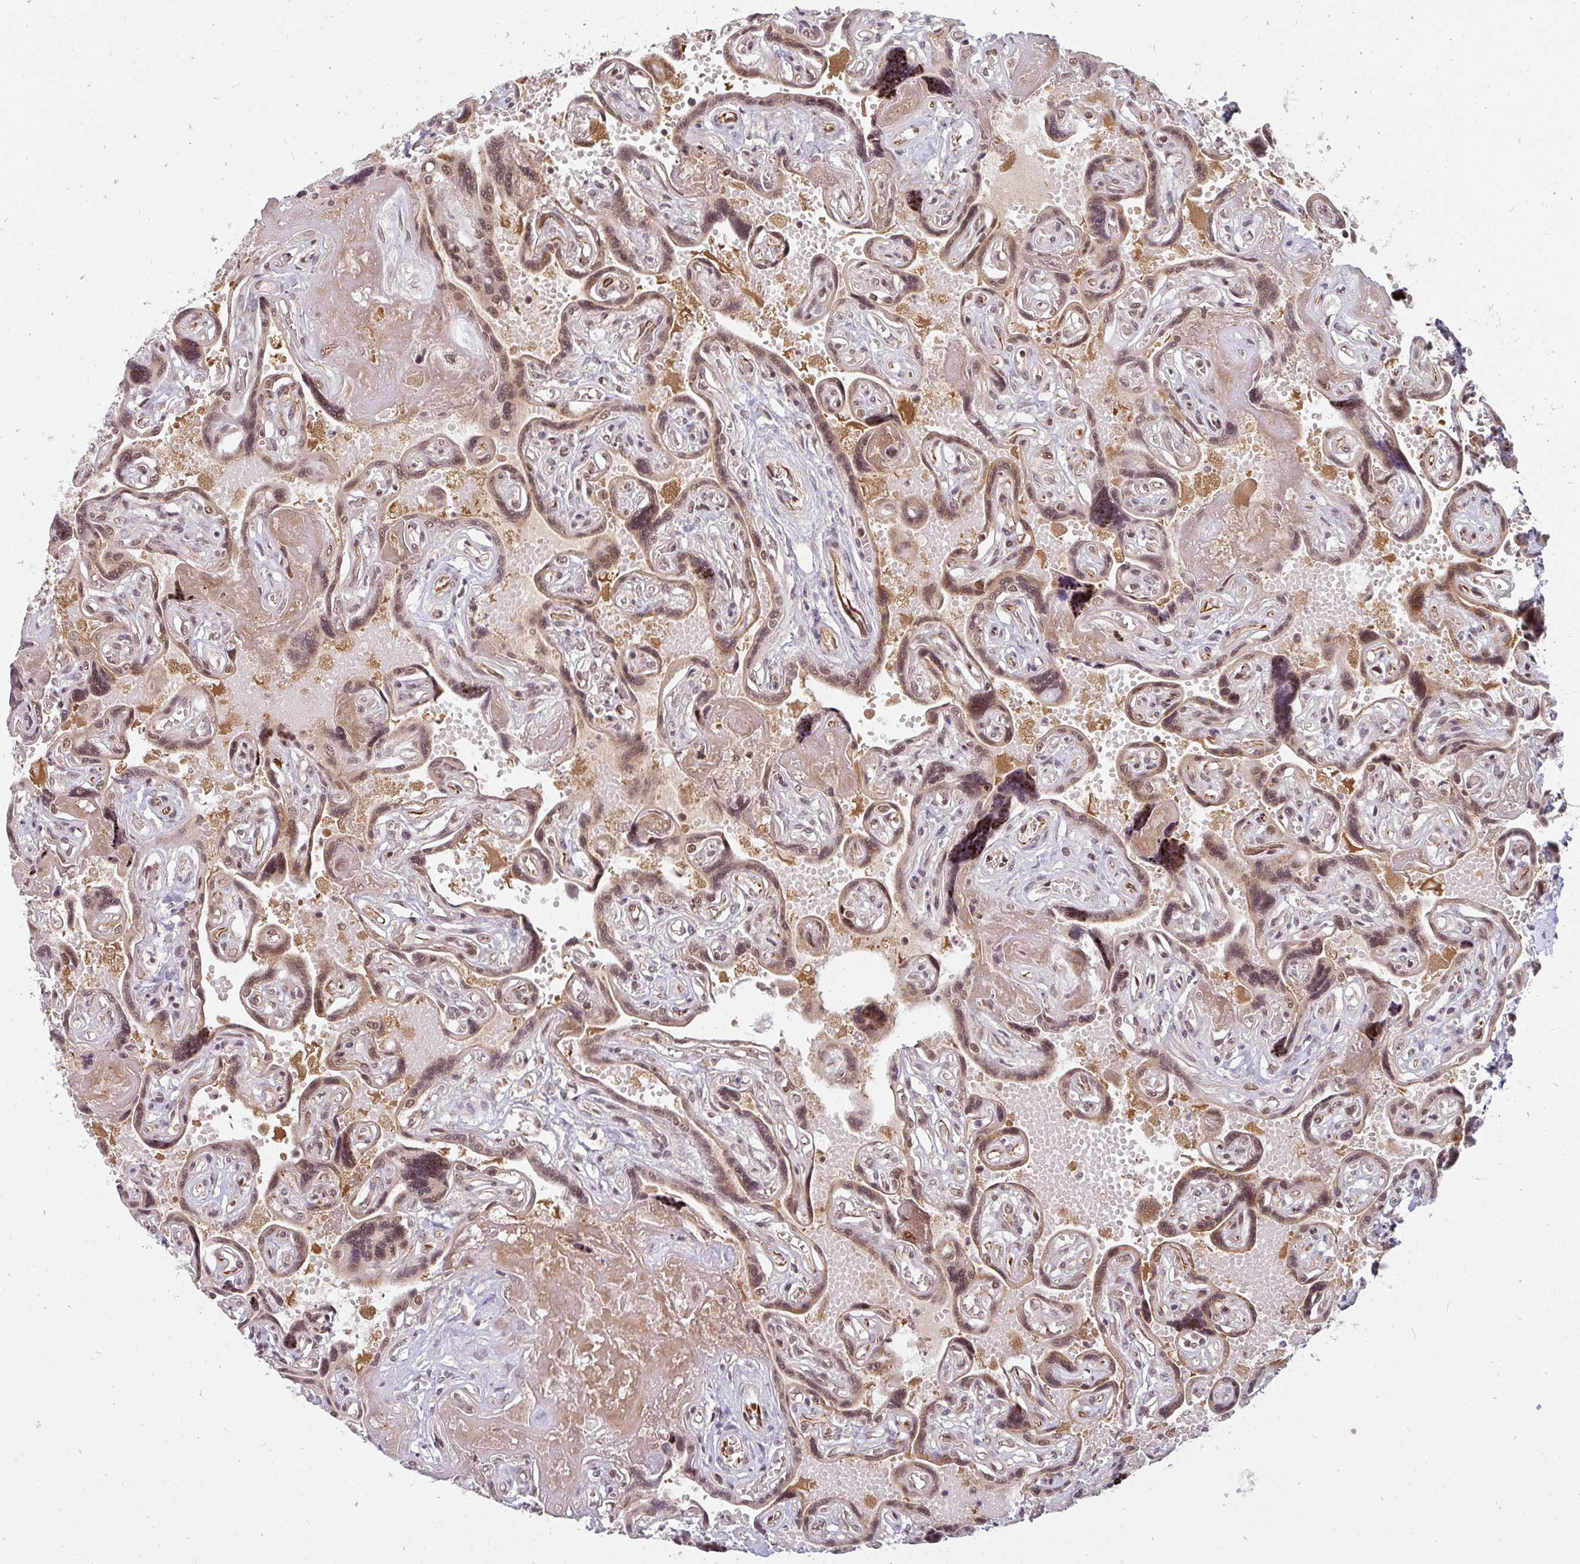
{"staining": {"intensity": "moderate", "quantity": ">75%", "location": "nuclear"}, "tissue": "placenta", "cell_type": "Trophoblastic cells", "image_type": "normal", "snomed": [{"axis": "morphology", "description": "Normal tissue, NOS"}, {"axis": "topography", "description": "Placenta"}], "caption": "Immunohistochemical staining of unremarkable placenta reveals >75% levels of moderate nuclear protein staining in approximately >75% of trophoblastic cells. (DAB IHC with brightfield microscopy, high magnification).", "gene": "GTF3C6", "patient": {"sex": "female", "age": 32}}